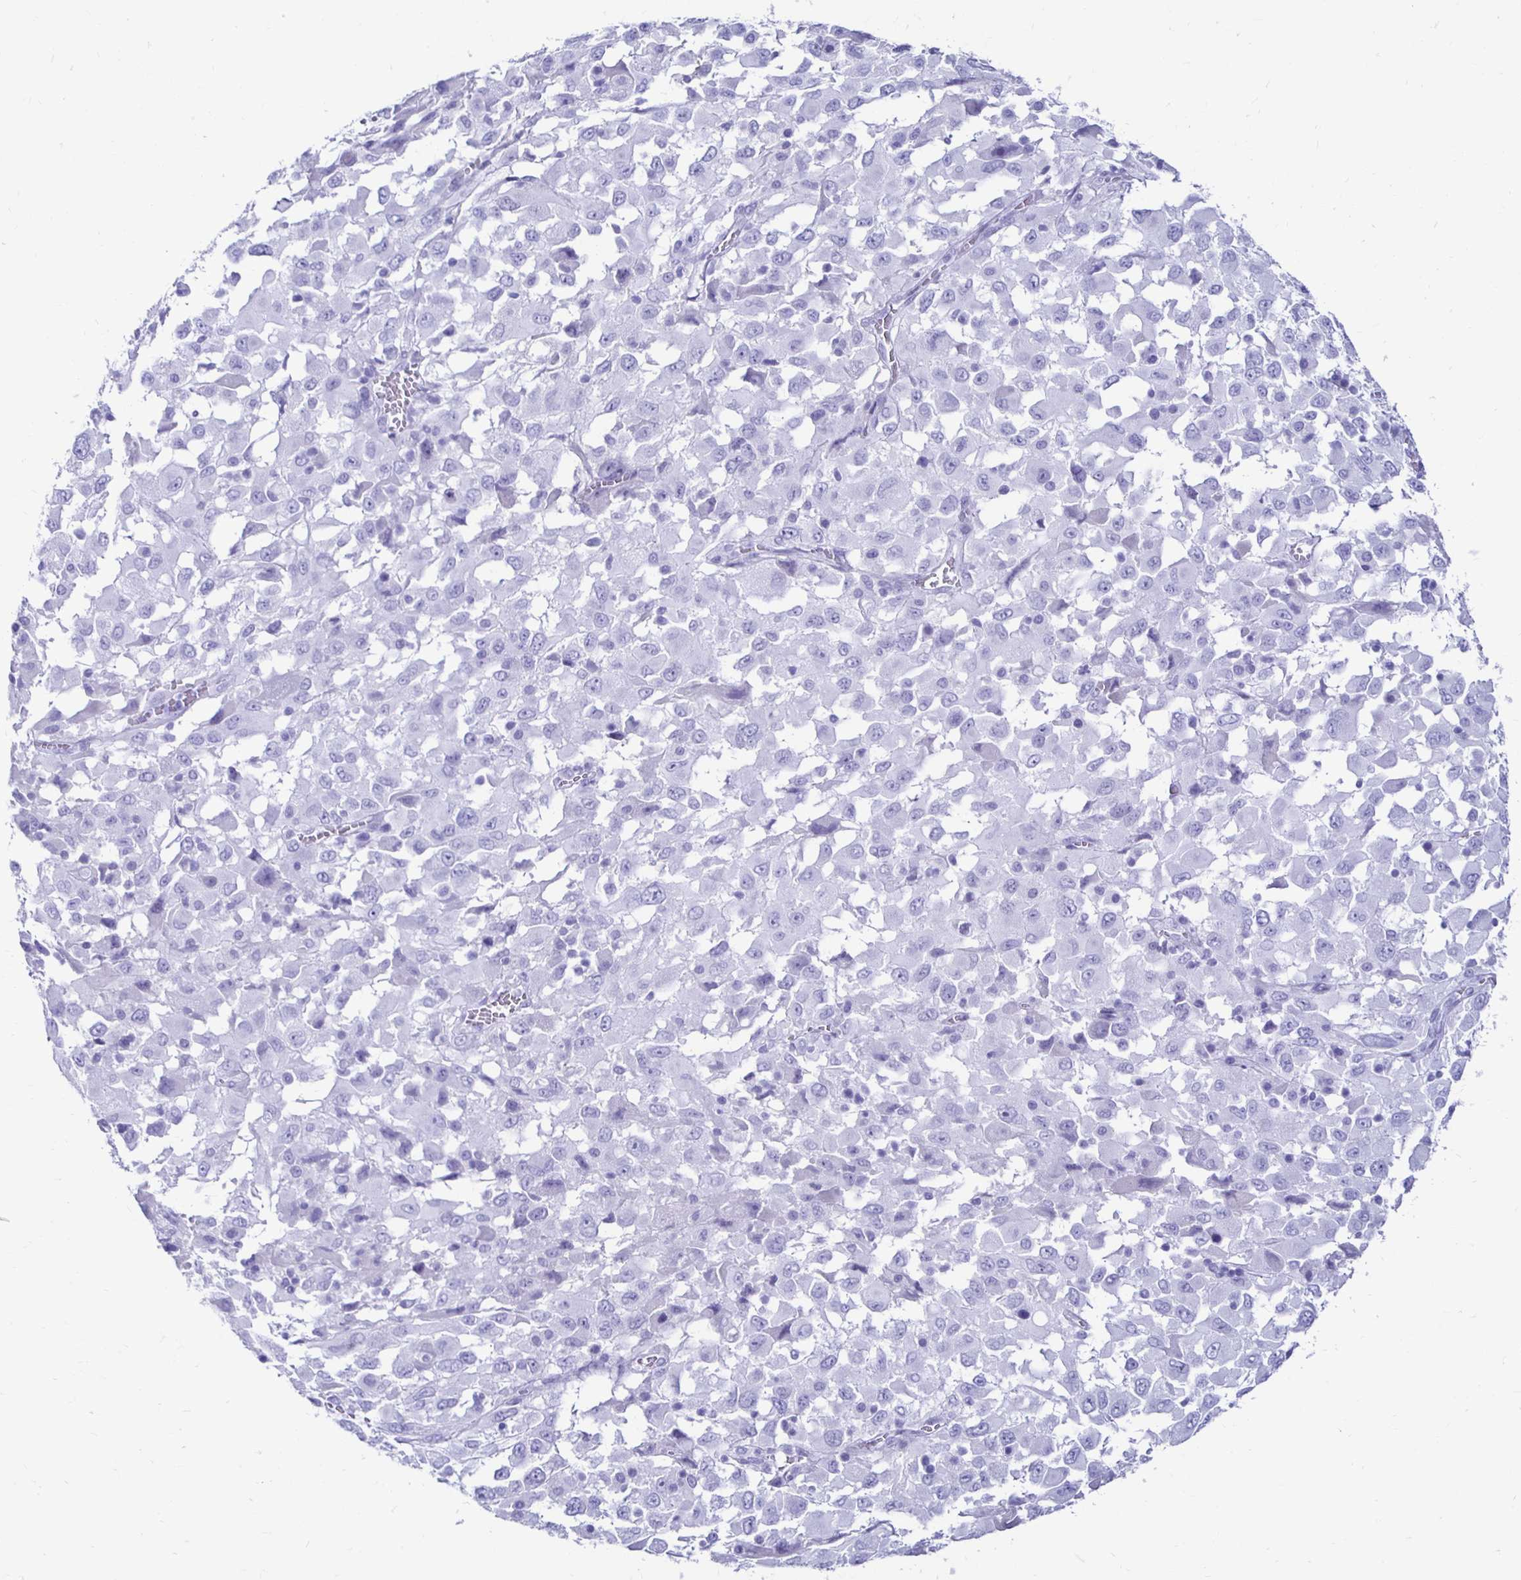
{"staining": {"intensity": "negative", "quantity": "none", "location": "none"}, "tissue": "melanoma", "cell_type": "Tumor cells", "image_type": "cancer", "snomed": [{"axis": "morphology", "description": "Malignant melanoma, Metastatic site"}, {"axis": "topography", "description": "Soft tissue"}], "caption": "Tumor cells are negative for brown protein staining in malignant melanoma (metastatic site).", "gene": "CST5", "patient": {"sex": "male", "age": 50}}